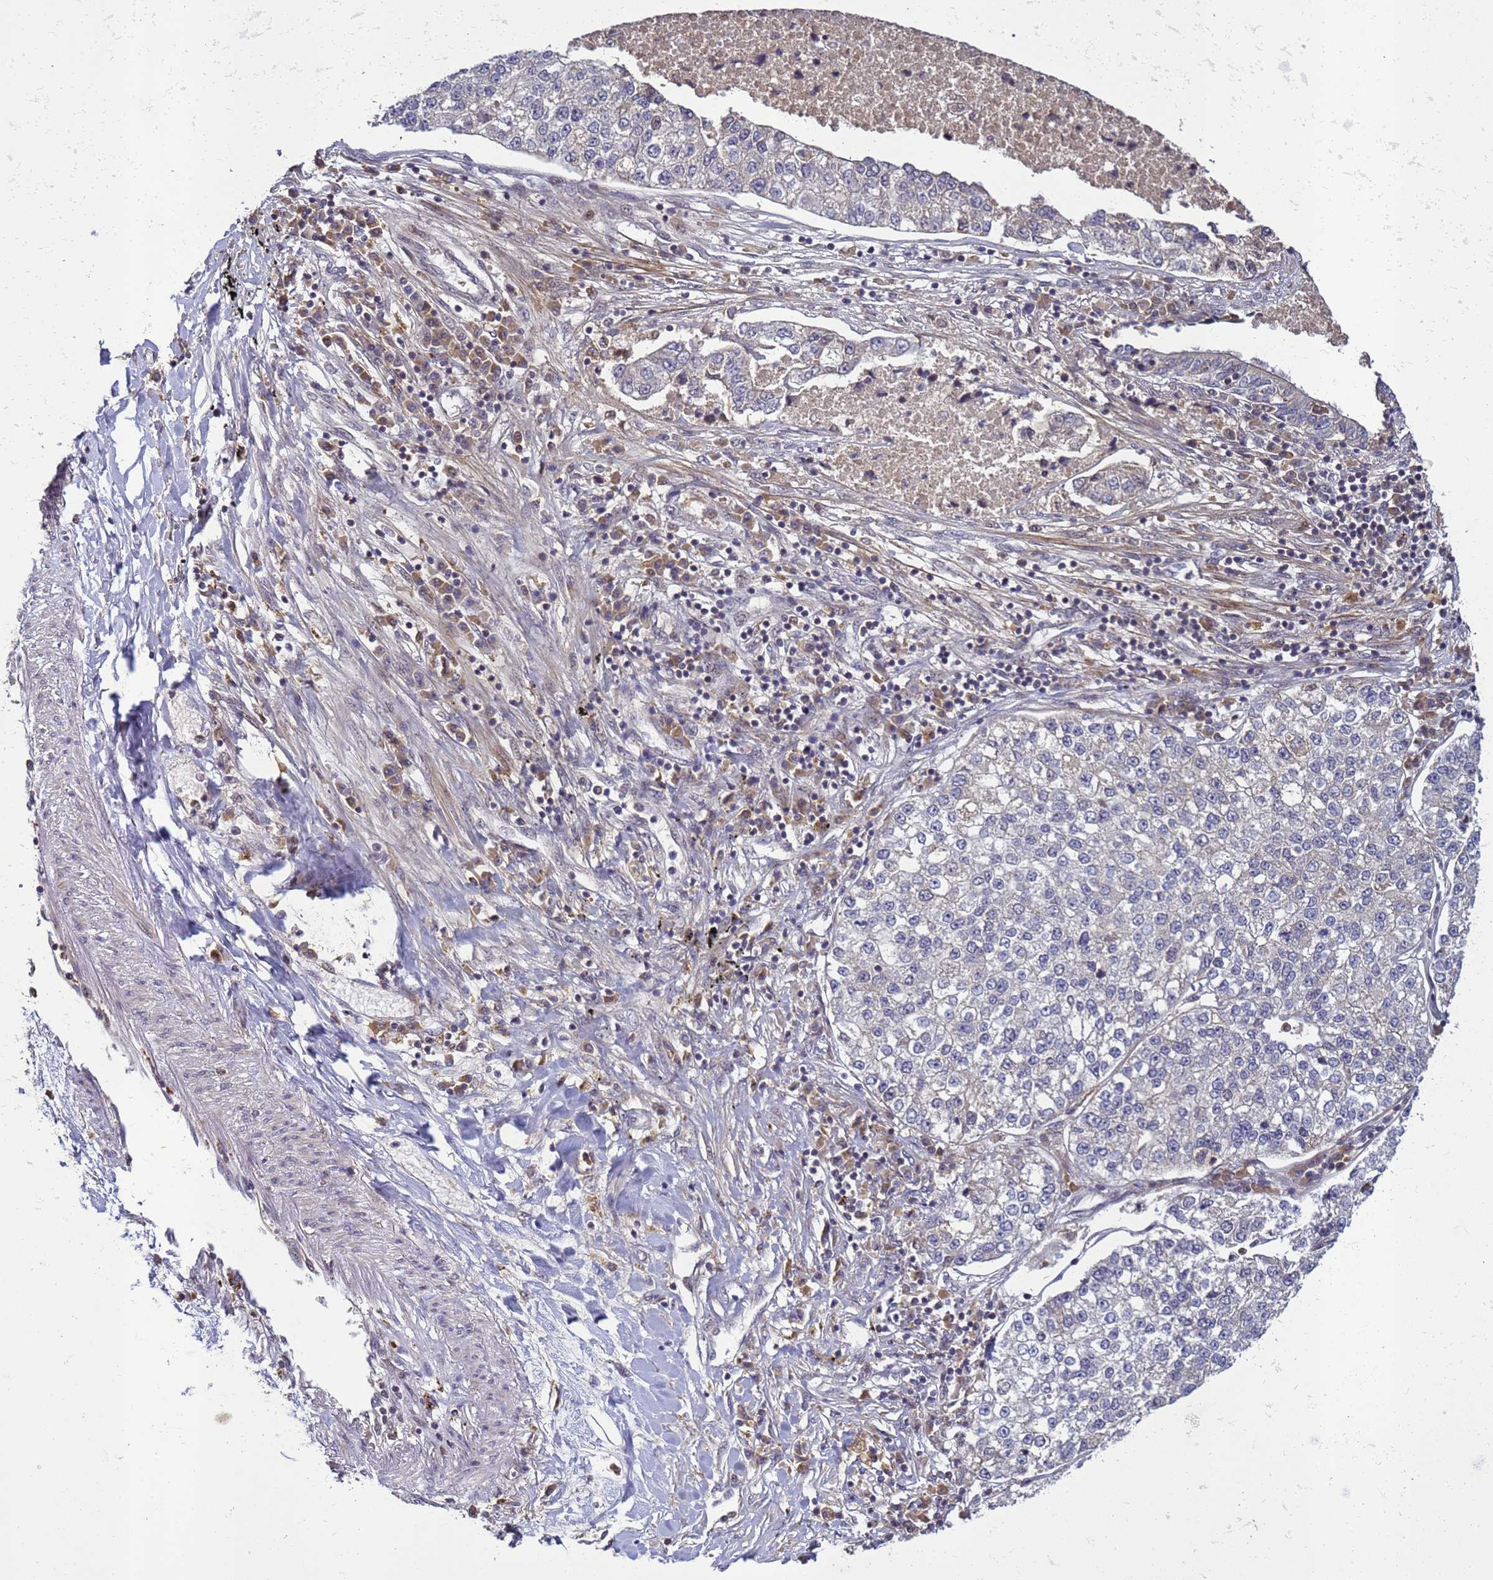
{"staining": {"intensity": "negative", "quantity": "none", "location": "none"}, "tissue": "lung cancer", "cell_type": "Tumor cells", "image_type": "cancer", "snomed": [{"axis": "morphology", "description": "Adenocarcinoma, NOS"}, {"axis": "topography", "description": "Lung"}], "caption": "The immunohistochemistry (IHC) image has no significant staining in tumor cells of lung adenocarcinoma tissue. The staining is performed using DAB brown chromogen with nuclei counter-stained in using hematoxylin.", "gene": "TMEM74B", "patient": {"sex": "male", "age": 49}}